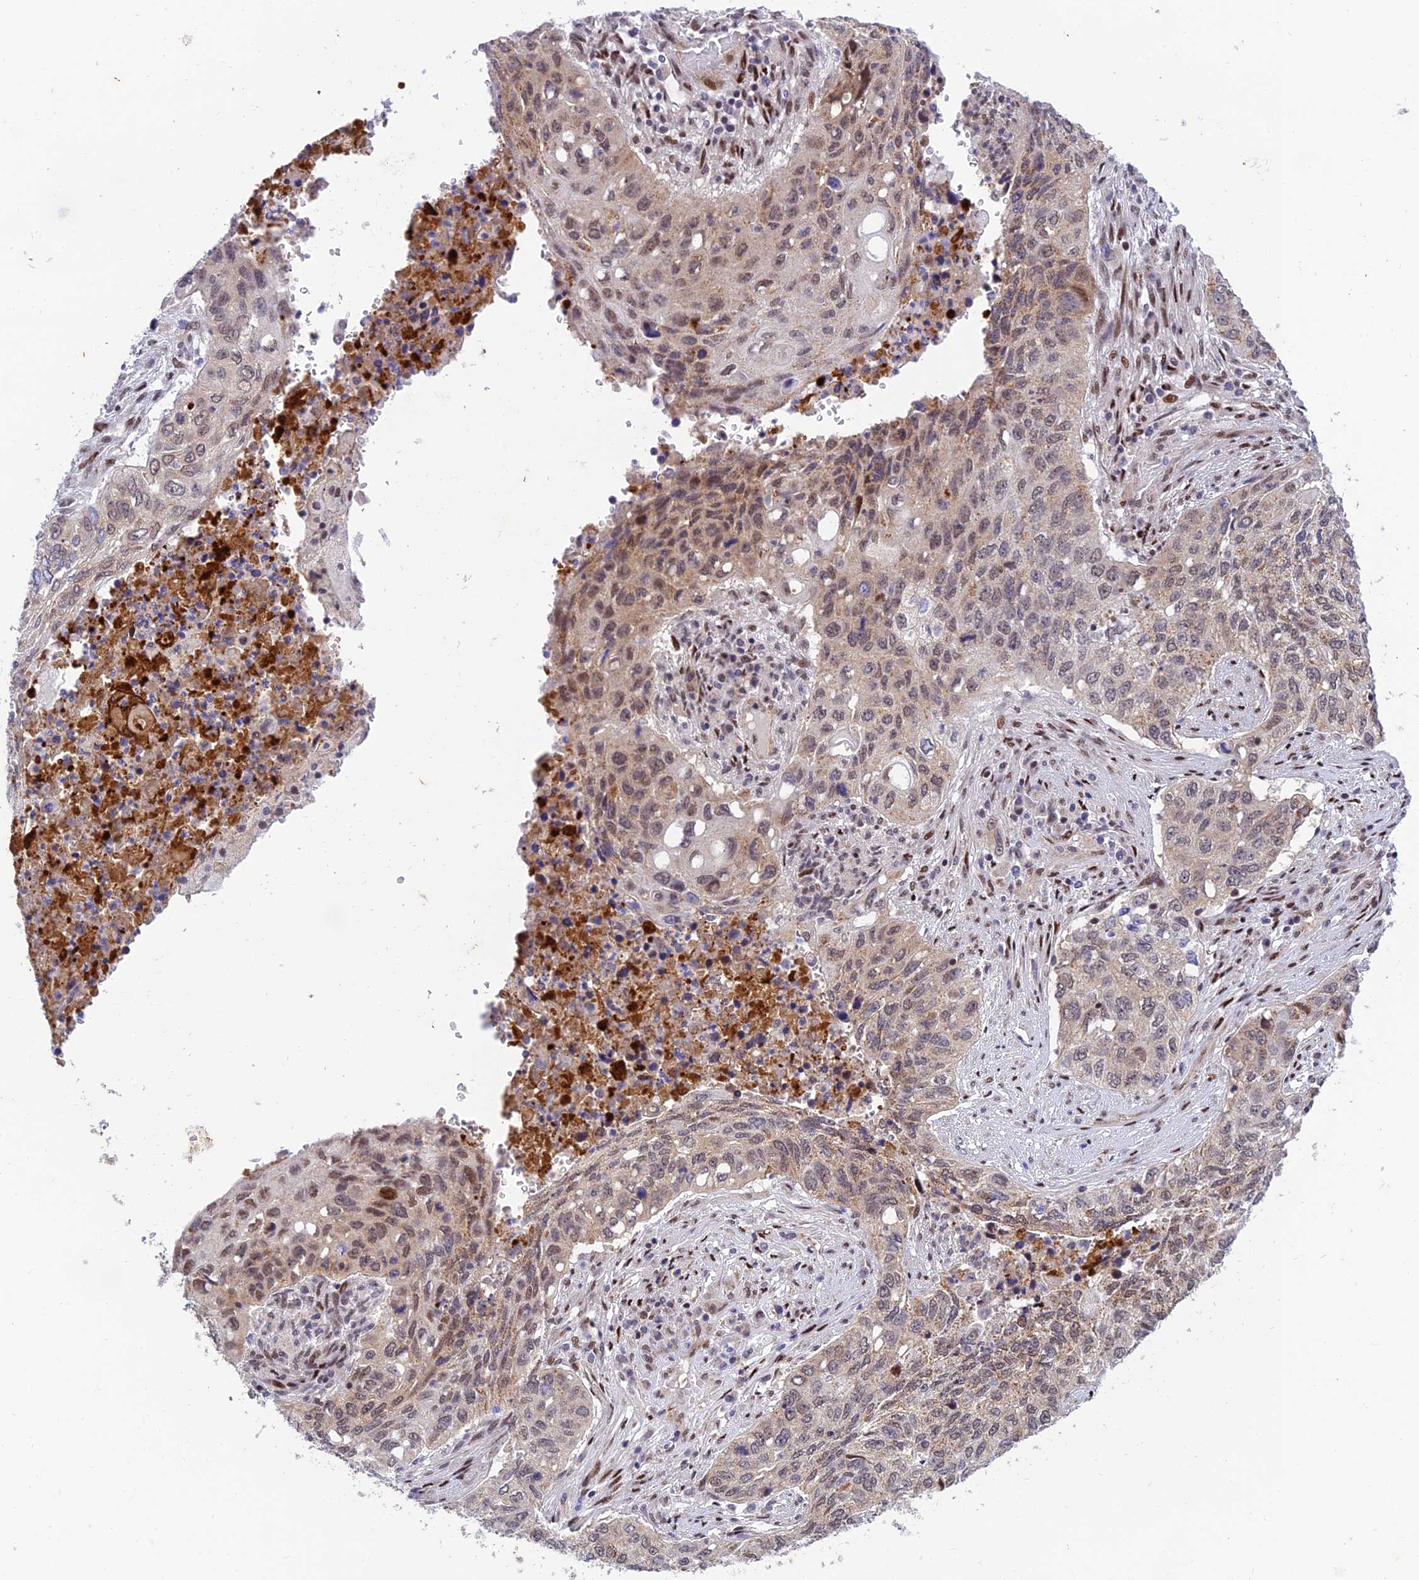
{"staining": {"intensity": "weak", "quantity": "25%-75%", "location": "cytoplasmic/membranous,nuclear"}, "tissue": "lung cancer", "cell_type": "Tumor cells", "image_type": "cancer", "snomed": [{"axis": "morphology", "description": "Squamous cell carcinoma, NOS"}, {"axis": "topography", "description": "Lung"}], "caption": "DAB immunohistochemical staining of lung squamous cell carcinoma demonstrates weak cytoplasmic/membranous and nuclear protein staining in approximately 25%-75% of tumor cells. (brown staining indicates protein expression, while blue staining denotes nuclei).", "gene": "WDR55", "patient": {"sex": "female", "age": 63}}